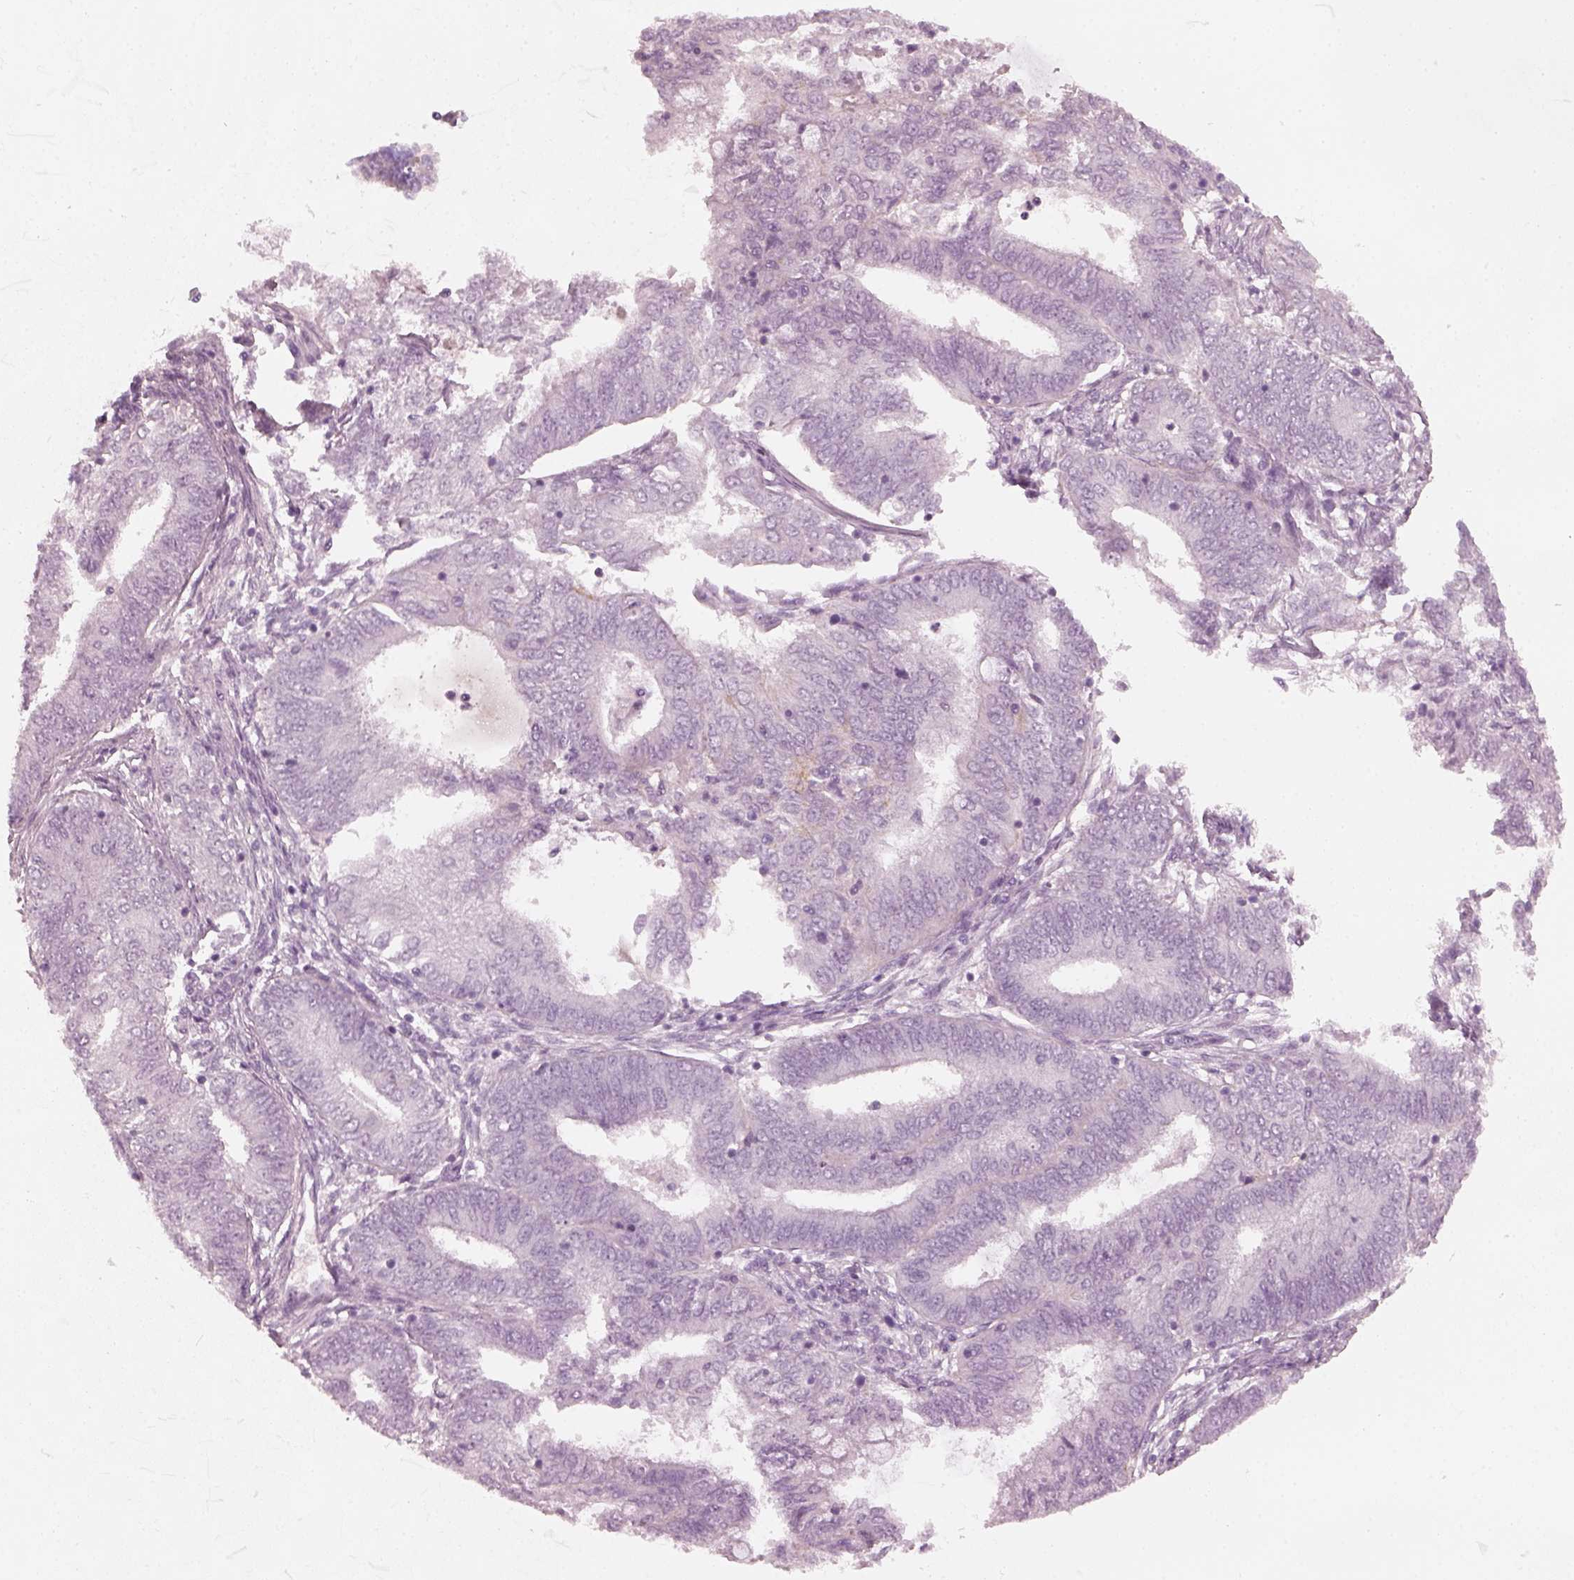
{"staining": {"intensity": "negative", "quantity": "none", "location": "none"}, "tissue": "endometrial cancer", "cell_type": "Tumor cells", "image_type": "cancer", "snomed": [{"axis": "morphology", "description": "Adenocarcinoma, NOS"}, {"axis": "topography", "description": "Endometrium"}], "caption": "This is an IHC micrograph of endometrial adenocarcinoma. There is no positivity in tumor cells.", "gene": "CRYBA2", "patient": {"sex": "female", "age": 62}}